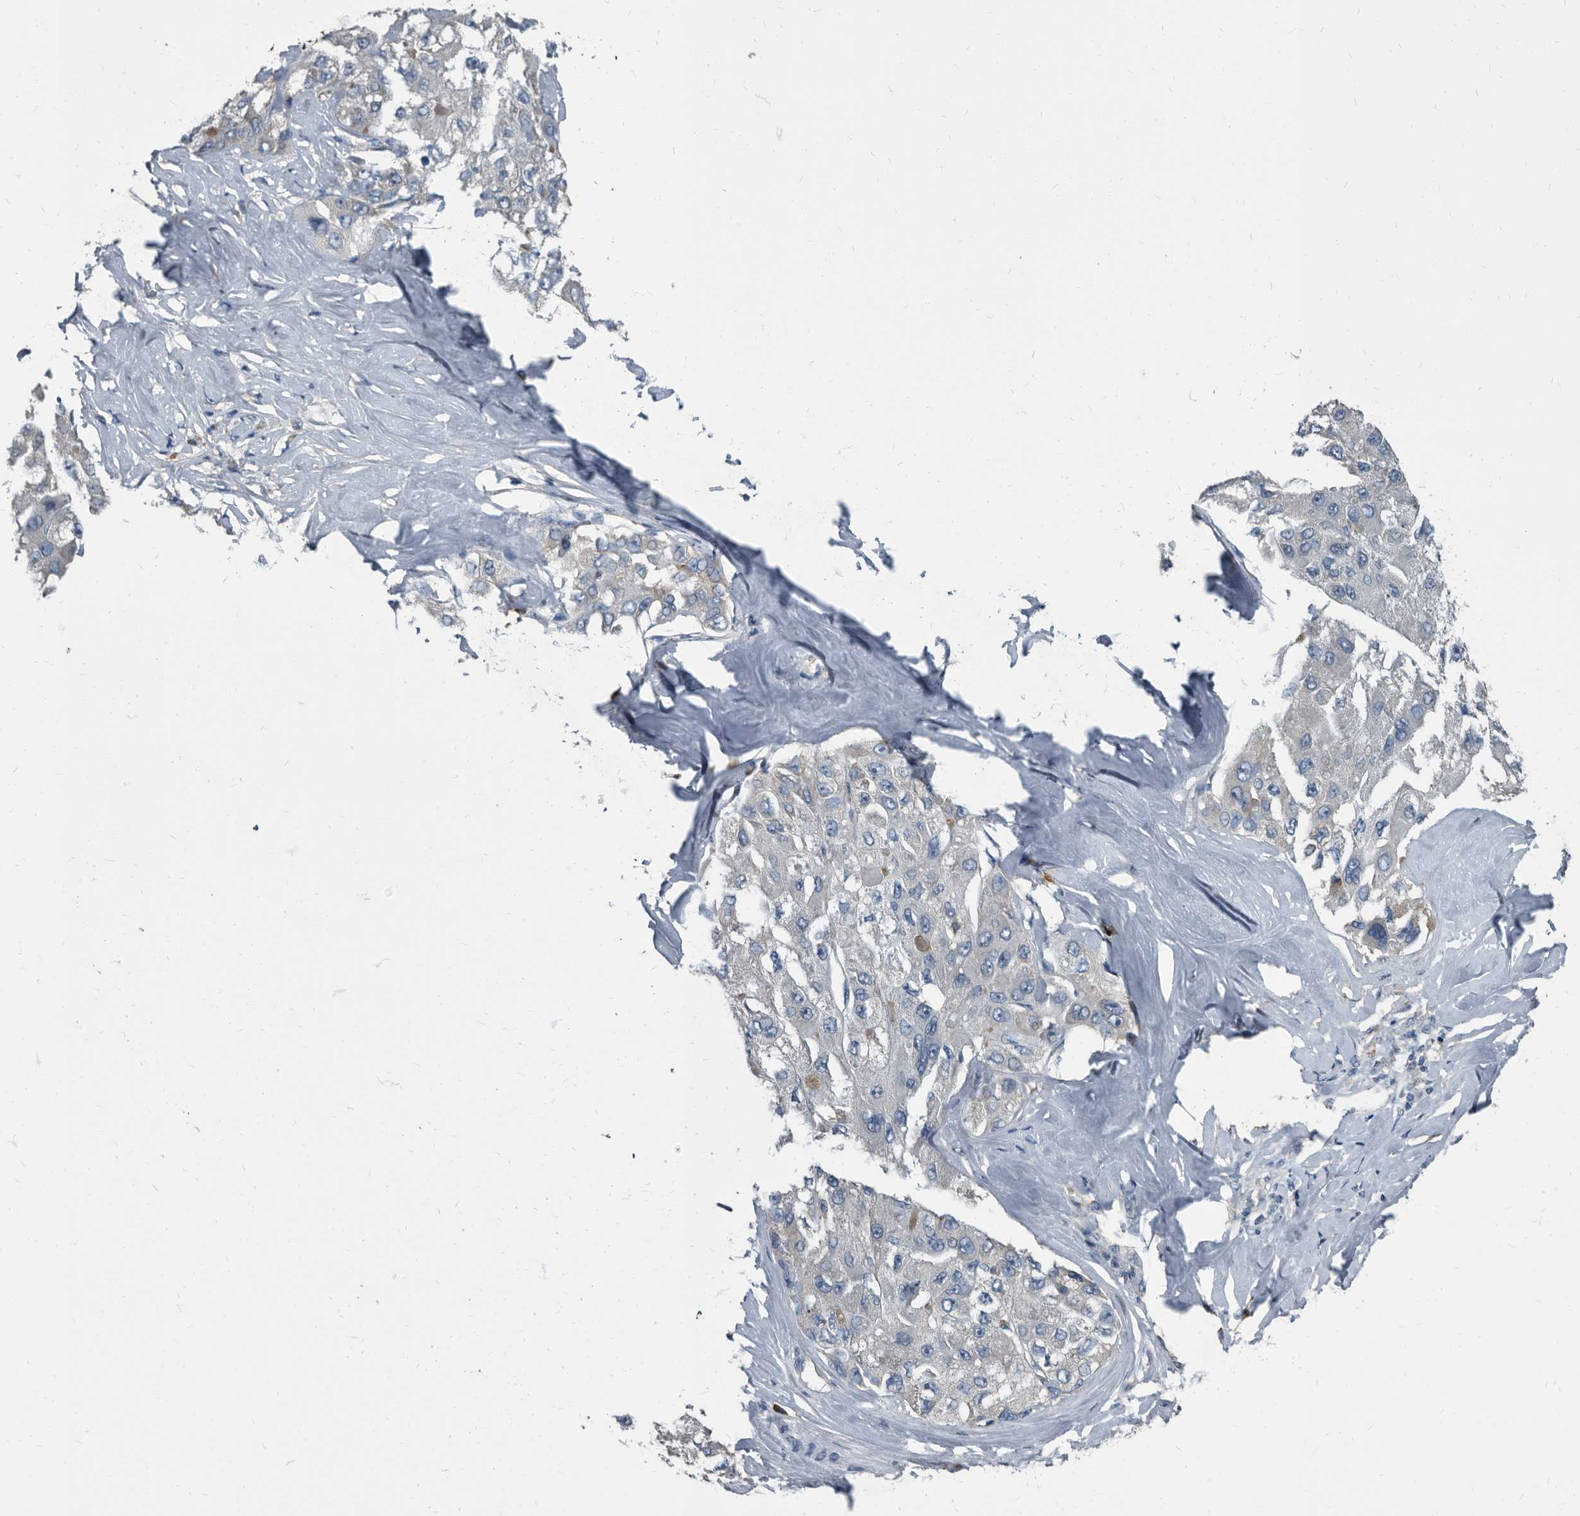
{"staining": {"intensity": "negative", "quantity": "none", "location": "none"}, "tissue": "liver cancer", "cell_type": "Tumor cells", "image_type": "cancer", "snomed": [{"axis": "morphology", "description": "Carcinoma, Hepatocellular, NOS"}, {"axis": "topography", "description": "Liver"}], "caption": "Liver cancer (hepatocellular carcinoma) was stained to show a protein in brown. There is no significant staining in tumor cells.", "gene": "CDV3", "patient": {"sex": "male", "age": 80}}